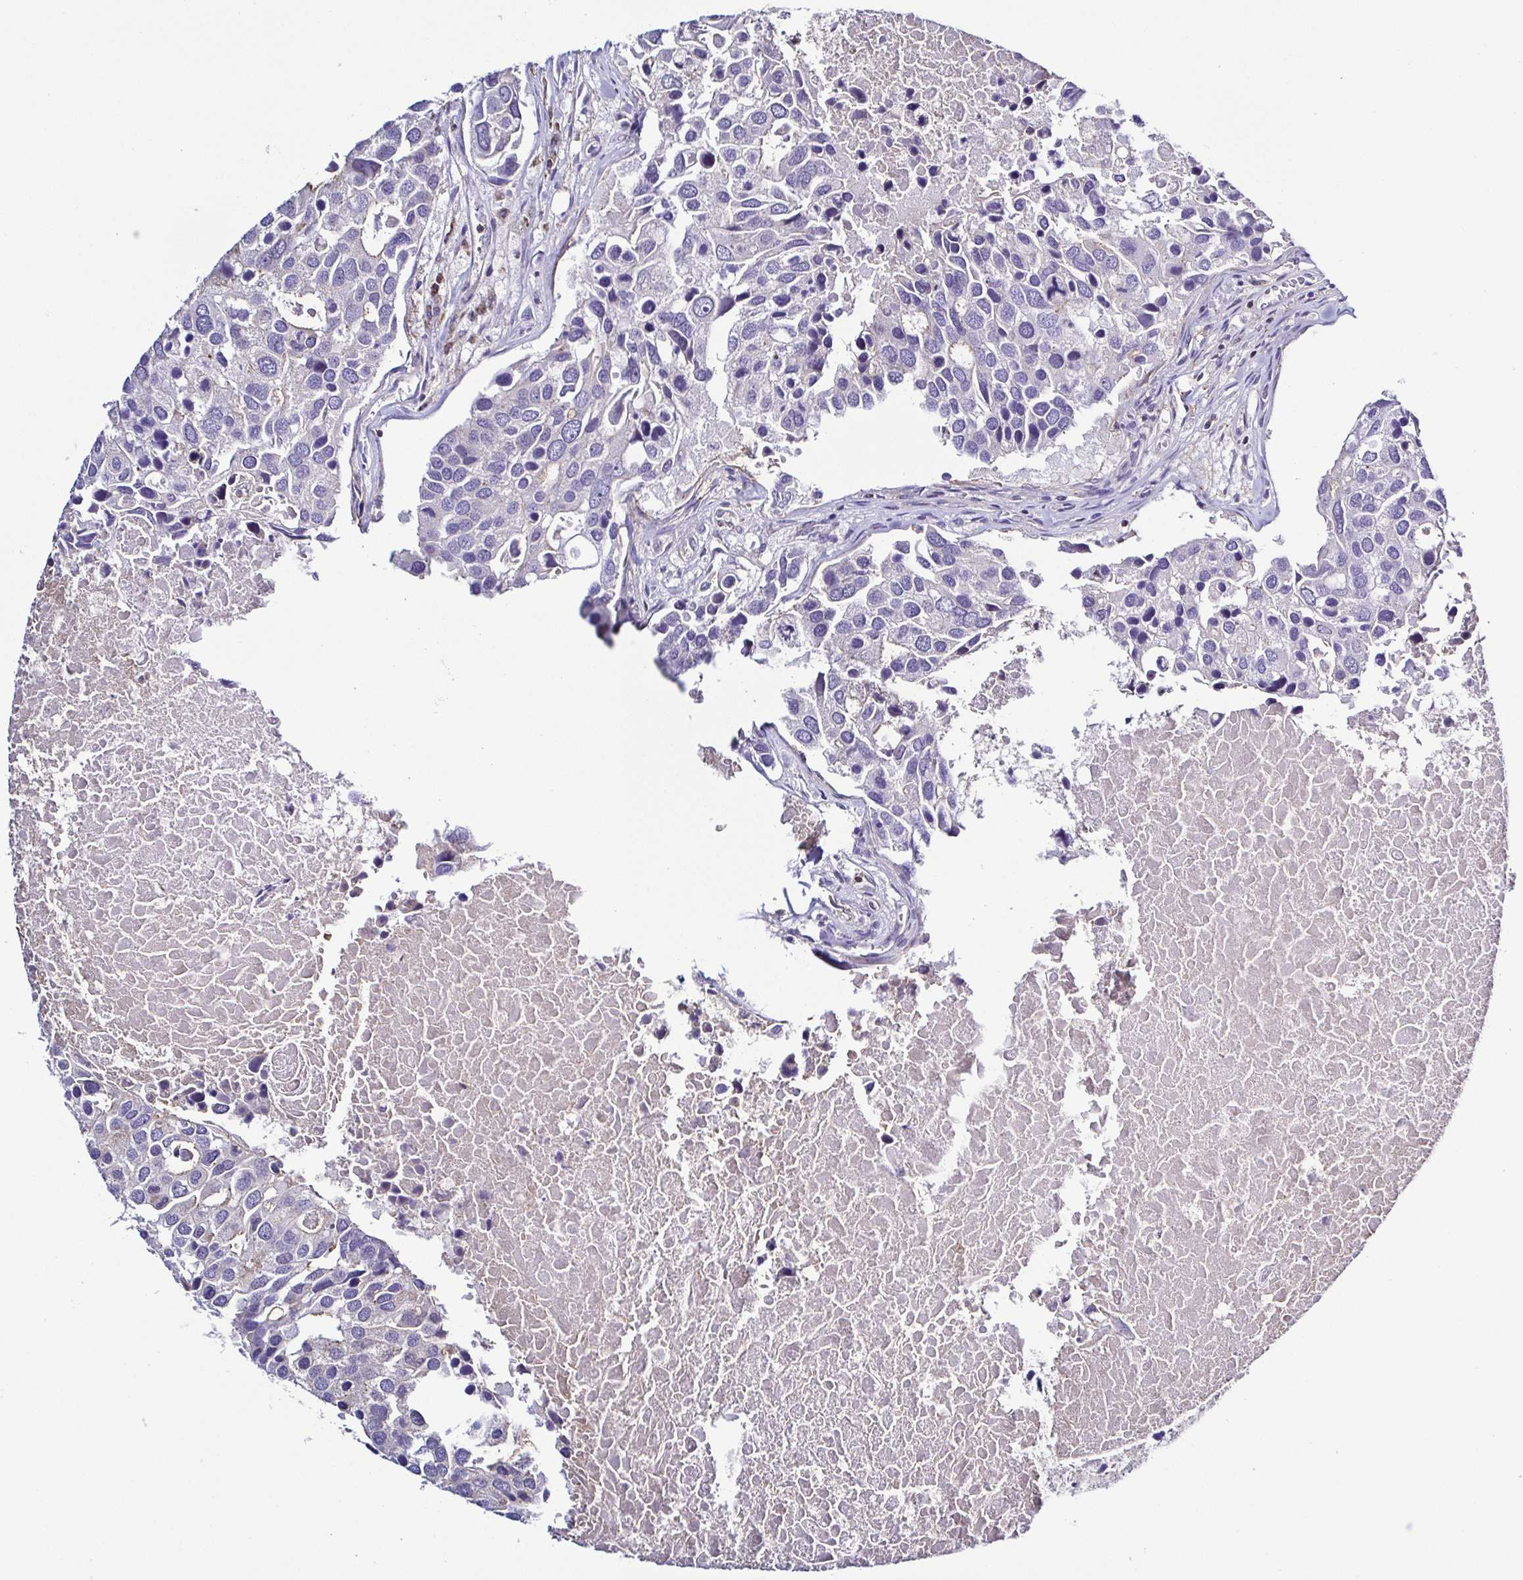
{"staining": {"intensity": "negative", "quantity": "none", "location": "none"}, "tissue": "breast cancer", "cell_type": "Tumor cells", "image_type": "cancer", "snomed": [{"axis": "morphology", "description": "Duct carcinoma"}, {"axis": "topography", "description": "Breast"}], "caption": "Immunohistochemistry histopathology image of human breast cancer (invasive ductal carcinoma) stained for a protein (brown), which shows no positivity in tumor cells. (DAB immunohistochemistry (IHC), high magnification).", "gene": "TNNT2", "patient": {"sex": "female", "age": 83}}